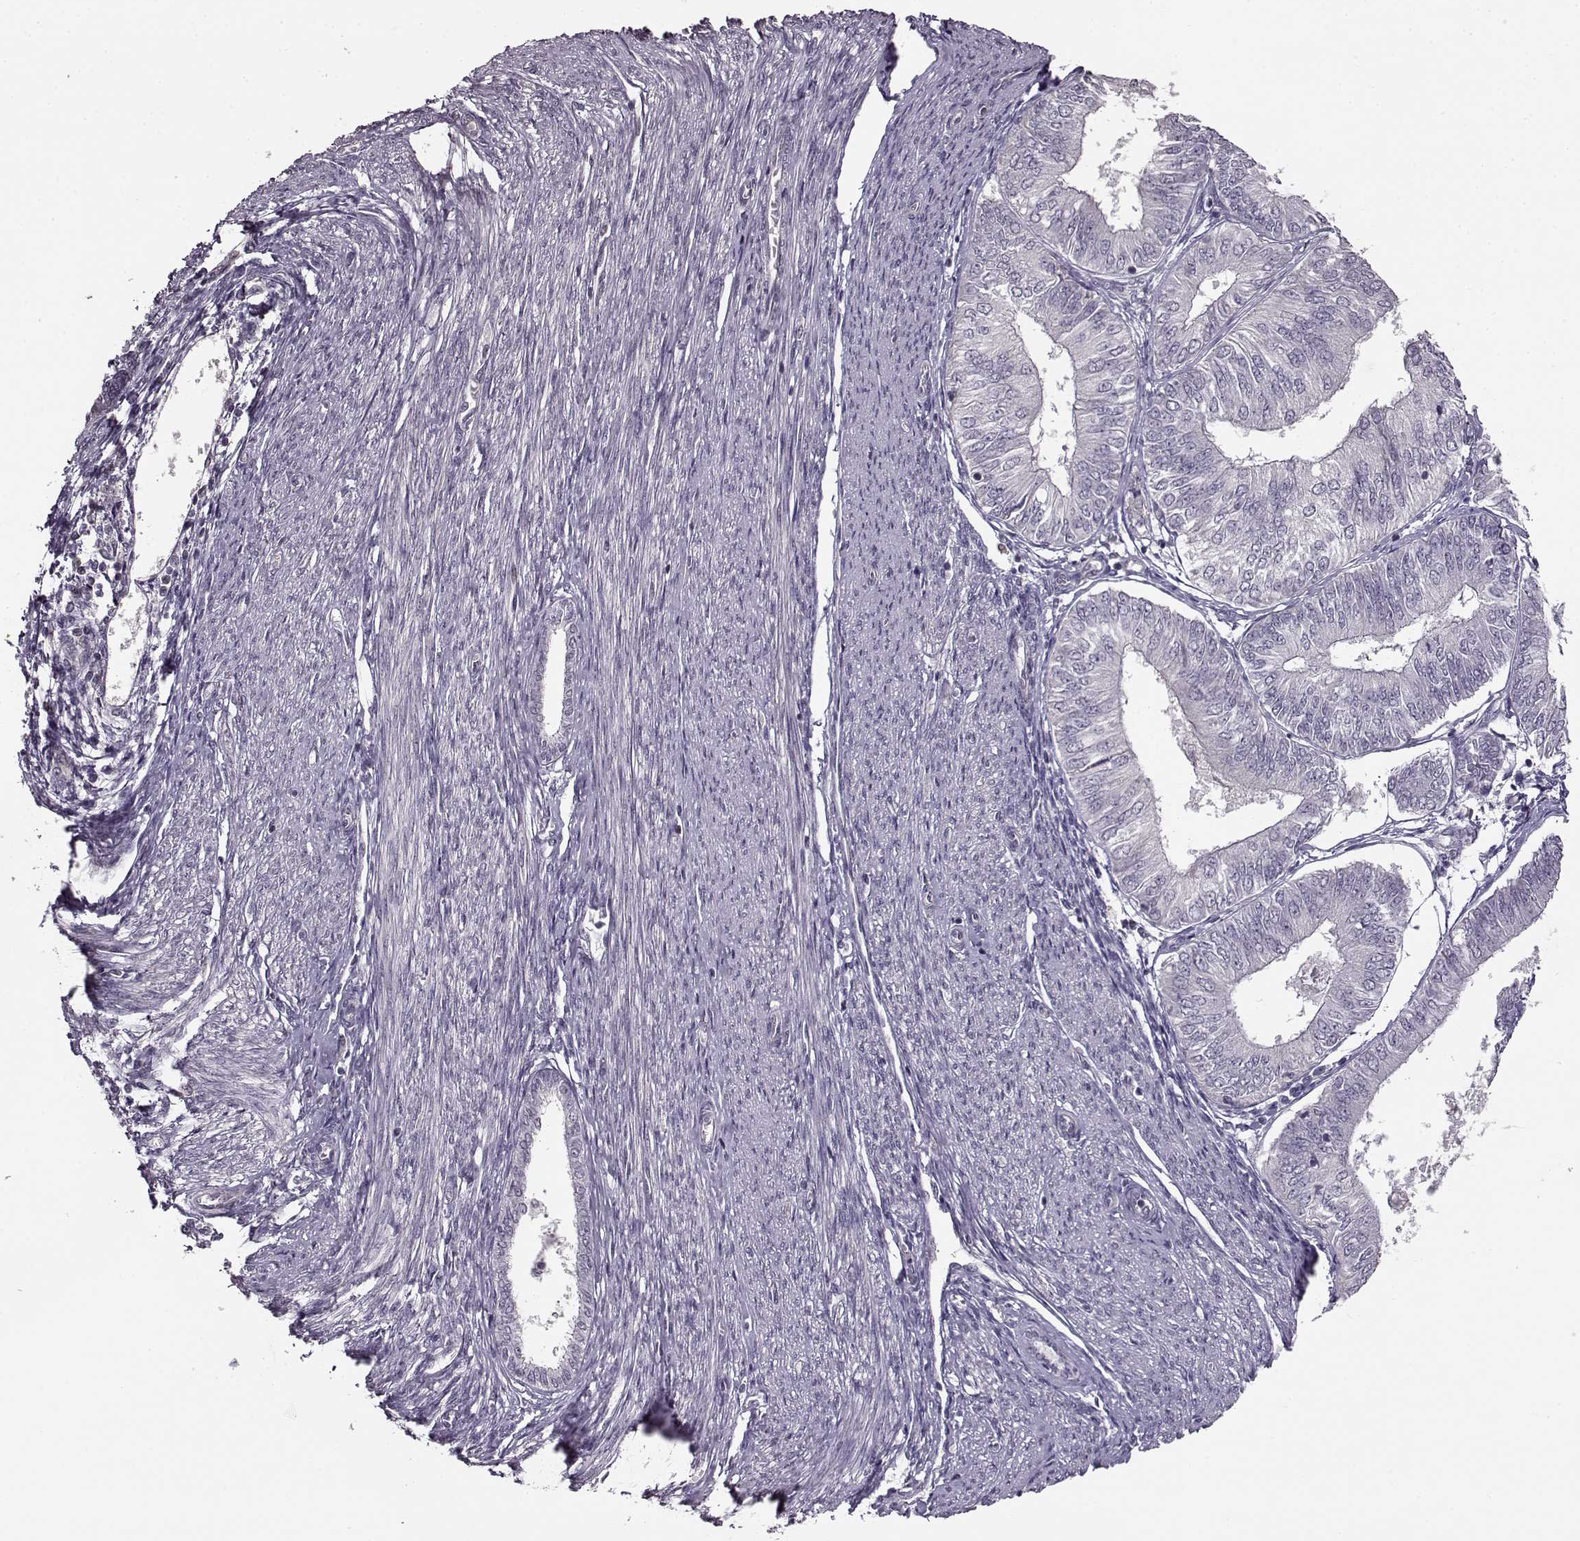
{"staining": {"intensity": "negative", "quantity": "none", "location": "none"}, "tissue": "endometrial cancer", "cell_type": "Tumor cells", "image_type": "cancer", "snomed": [{"axis": "morphology", "description": "Adenocarcinoma, NOS"}, {"axis": "topography", "description": "Endometrium"}], "caption": "DAB (3,3'-diaminobenzidine) immunohistochemical staining of endometrial cancer reveals no significant positivity in tumor cells.", "gene": "FSHB", "patient": {"sex": "female", "age": 58}}